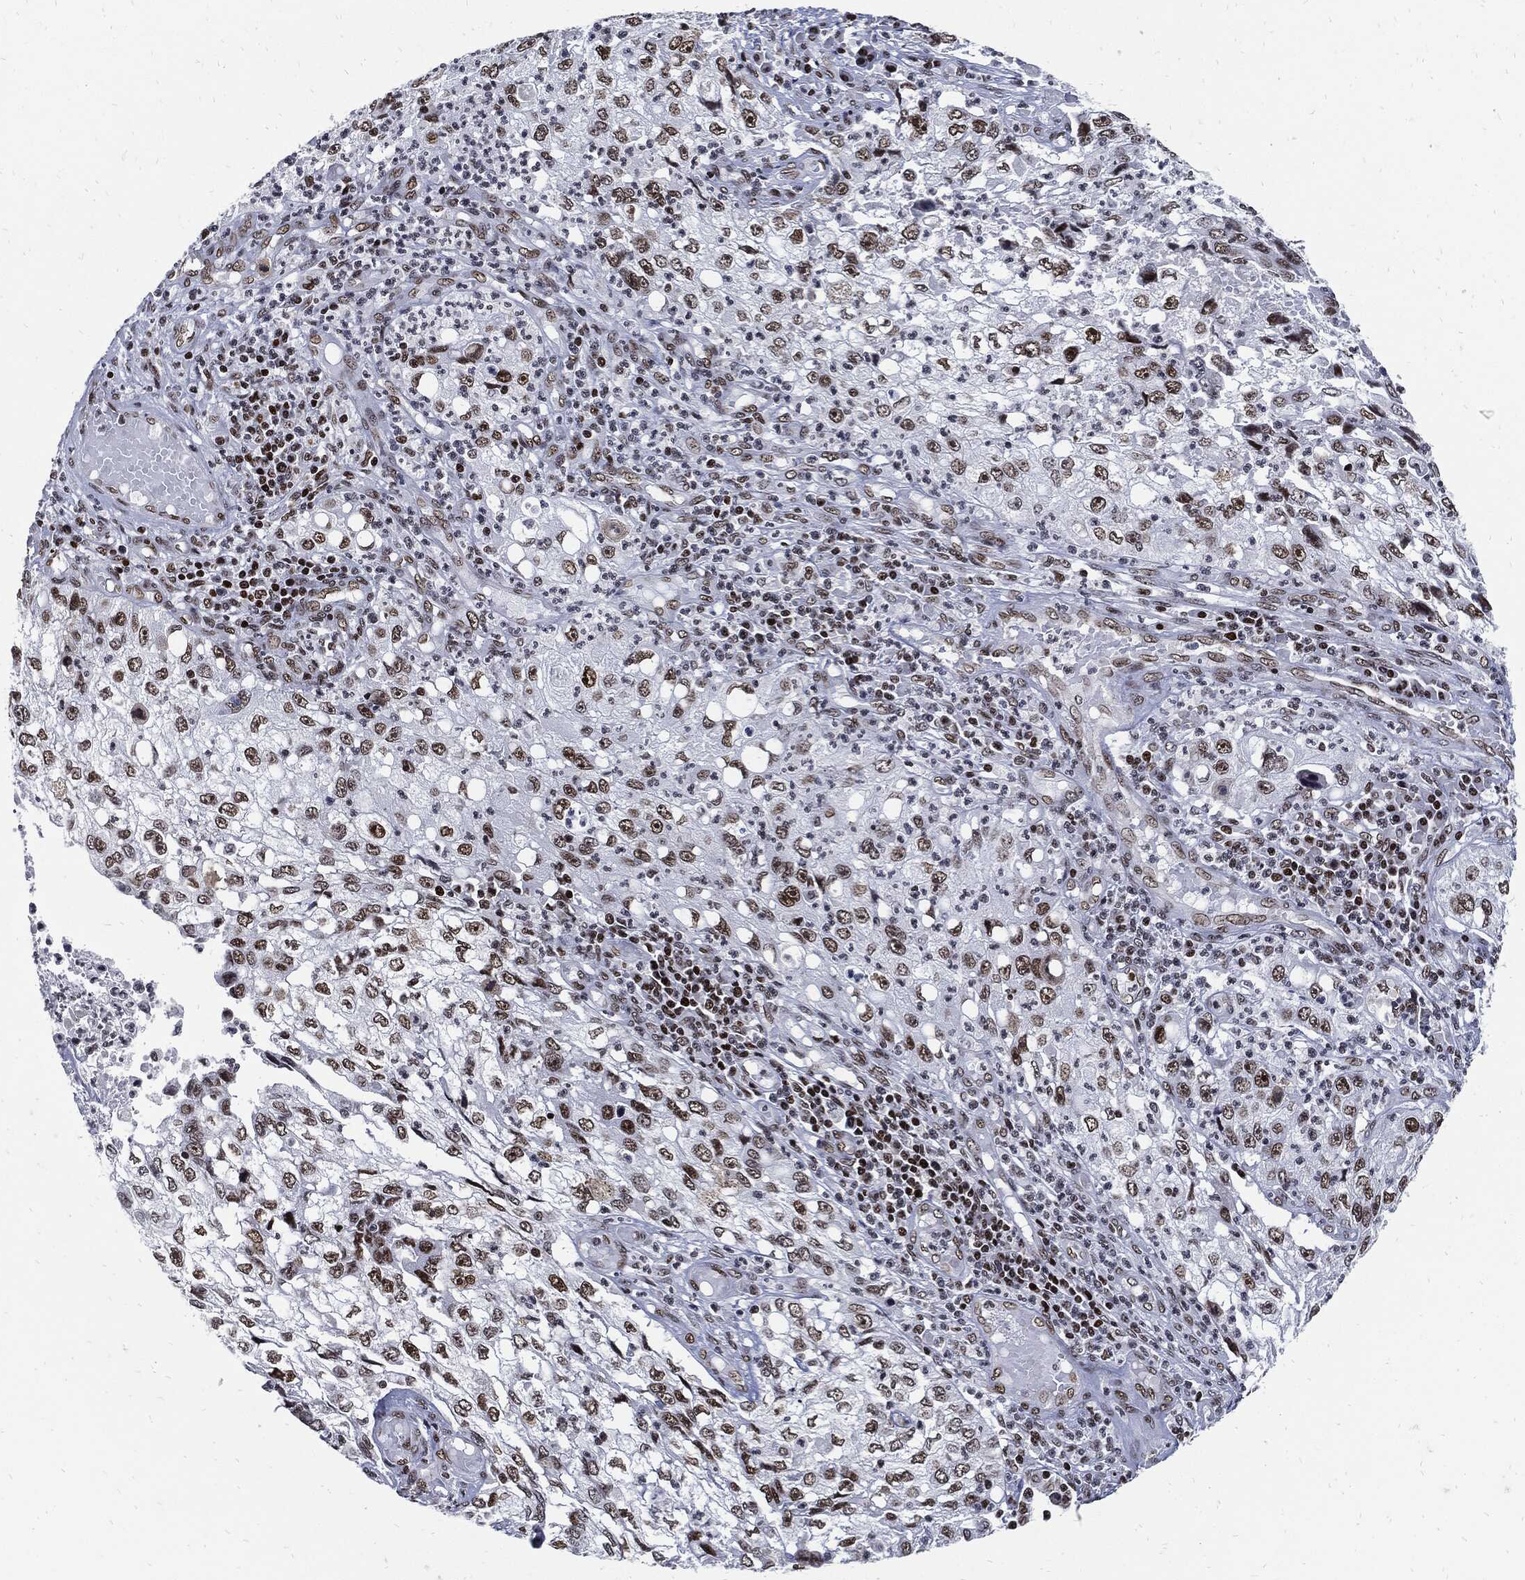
{"staining": {"intensity": "moderate", "quantity": "25%-75%", "location": "nuclear"}, "tissue": "cervical cancer", "cell_type": "Tumor cells", "image_type": "cancer", "snomed": [{"axis": "morphology", "description": "Squamous cell carcinoma, NOS"}, {"axis": "topography", "description": "Cervix"}], "caption": "DAB immunohistochemical staining of human cervical cancer exhibits moderate nuclear protein staining in approximately 25%-75% of tumor cells.", "gene": "TERF2", "patient": {"sex": "female", "age": 36}}